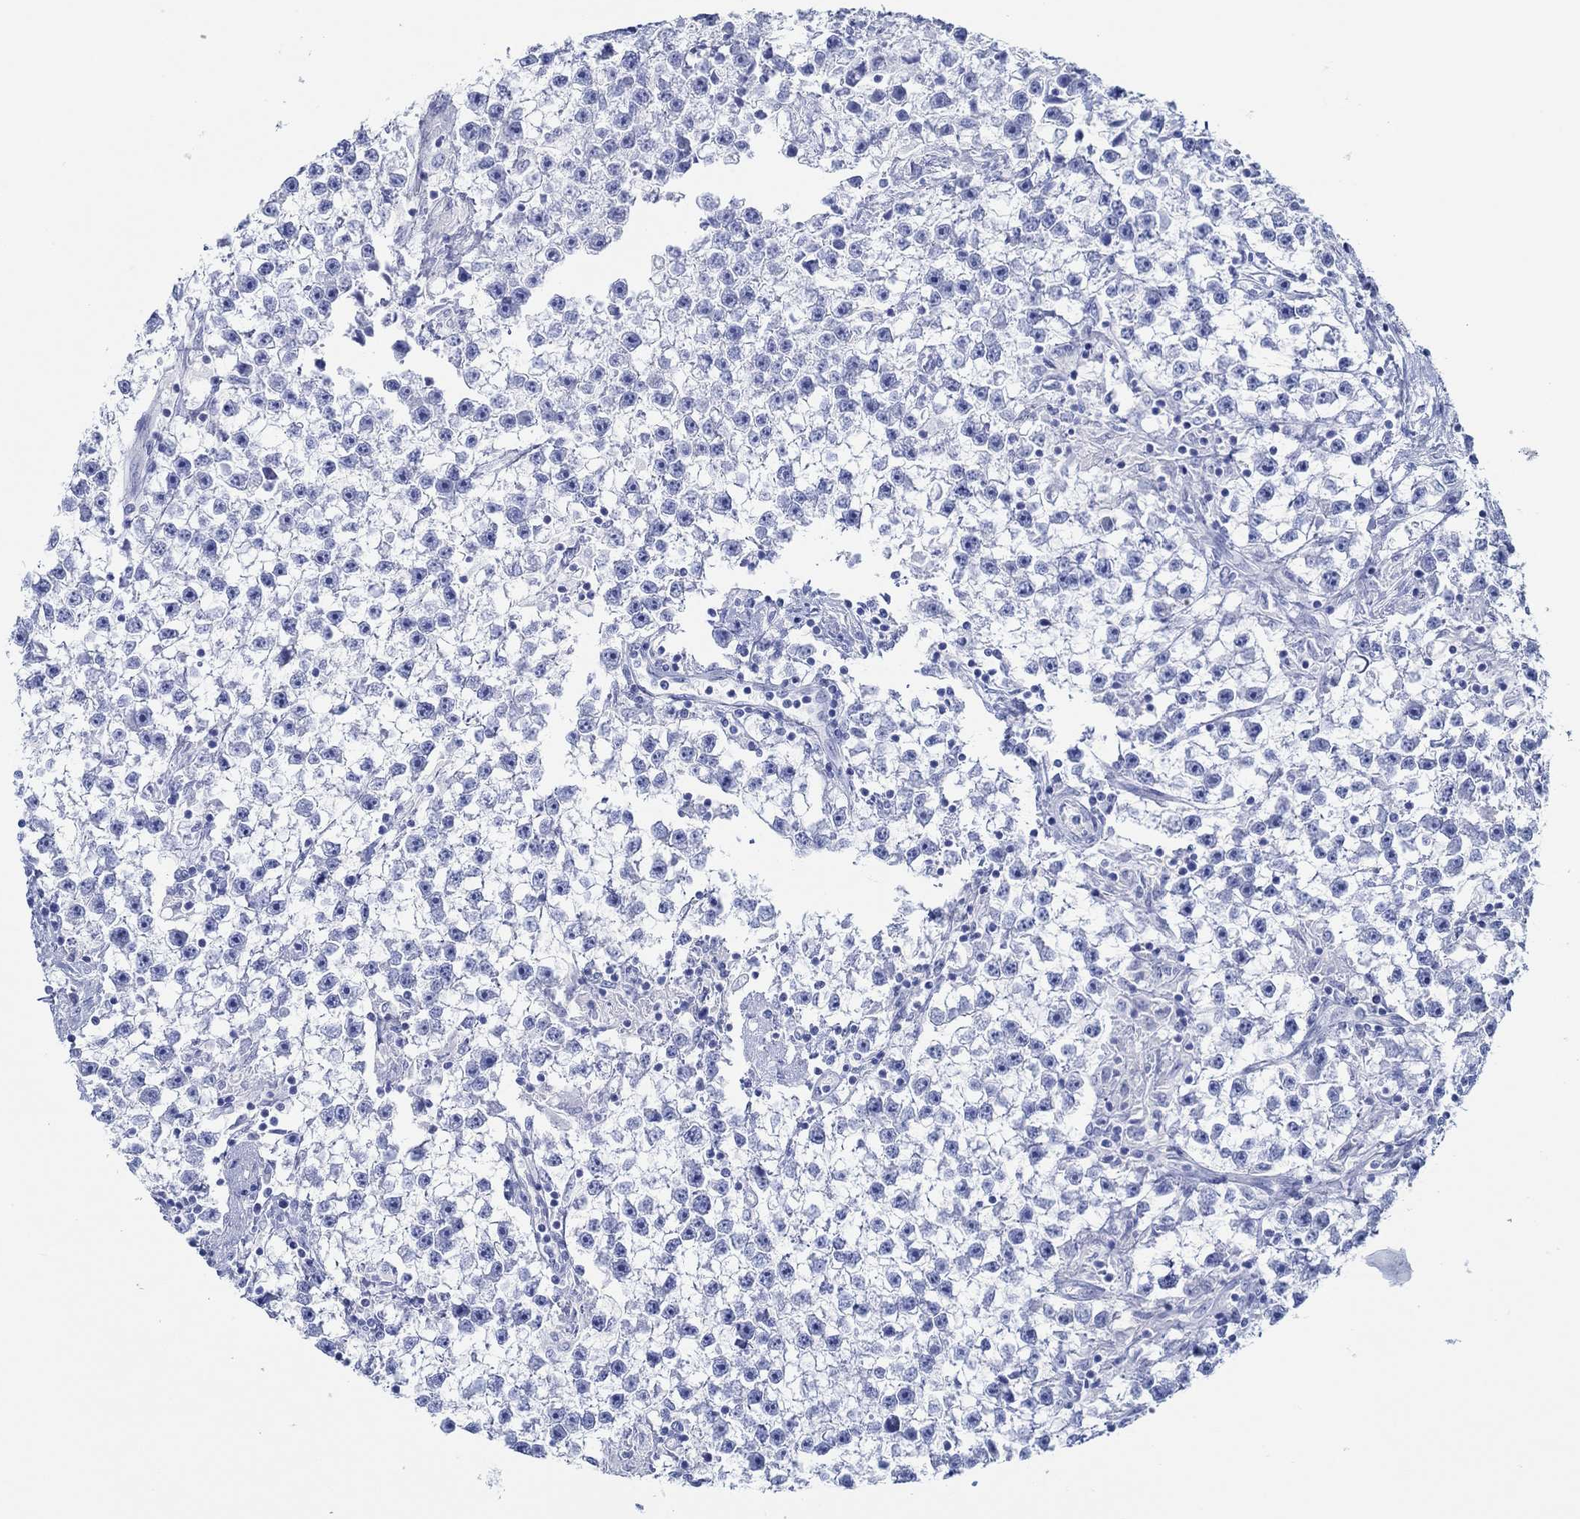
{"staining": {"intensity": "negative", "quantity": "none", "location": "none"}, "tissue": "testis cancer", "cell_type": "Tumor cells", "image_type": "cancer", "snomed": [{"axis": "morphology", "description": "Seminoma, NOS"}, {"axis": "topography", "description": "Testis"}], "caption": "Protein analysis of testis cancer exhibits no significant positivity in tumor cells.", "gene": "IGFBP6", "patient": {"sex": "male", "age": 59}}